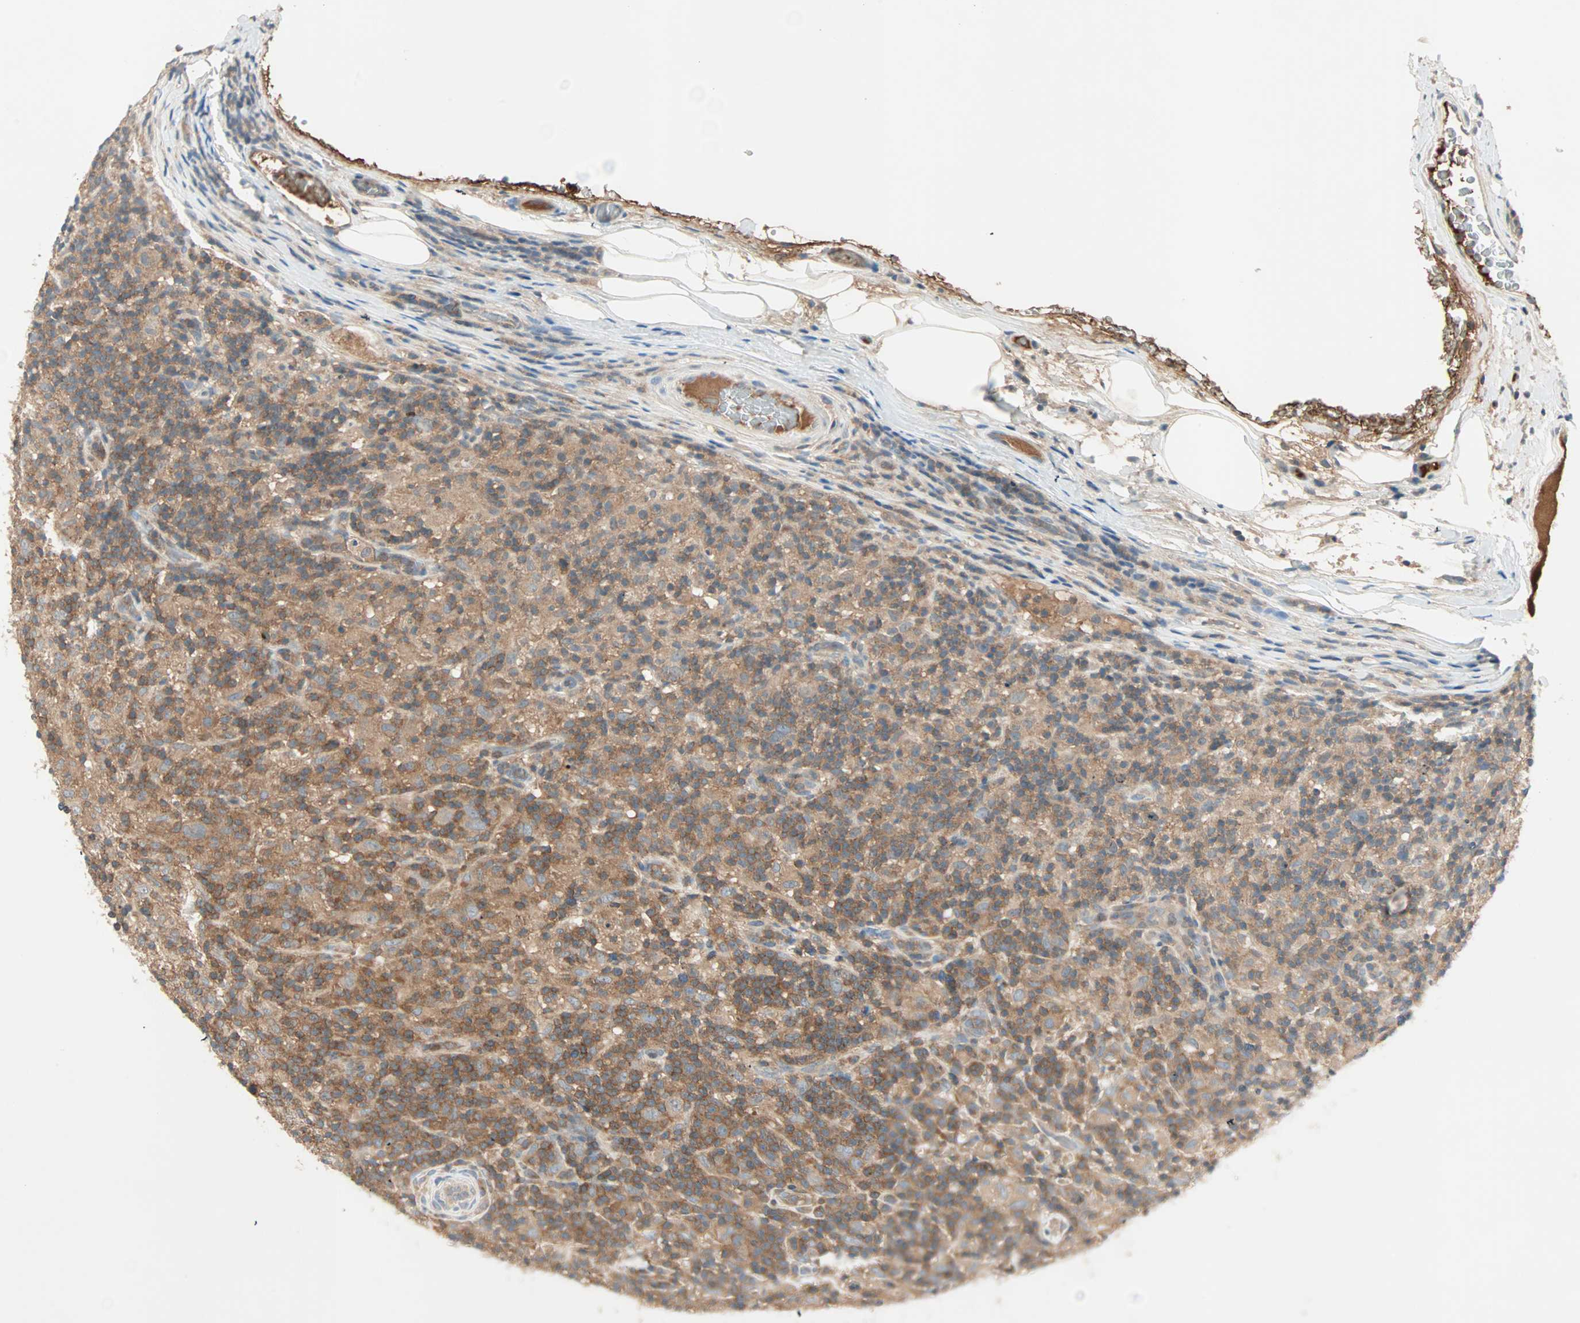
{"staining": {"intensity": "moderate", "quantity": ">75%", "location": "cytoplasmic/membranous"}, "tissue": "lymphoma", "cell_type": "Tumor cells", "image_type": "cancer", "snomed": [{"axis": "morphology", "description": "Hodgkin's disease, NOS"}, {"axis": "topography", "description": "Lymph node"}], "caption": "Protein expression analysis of Hodgkin's disease demonstrates moderate cytoplasmic/membranous staining in about >75% of tumor cells. (DAB IHC, brown staining for protein, blue staining for nuclei).", "gene": "TEC", "patient": {"sex": "male", "age": 70}}